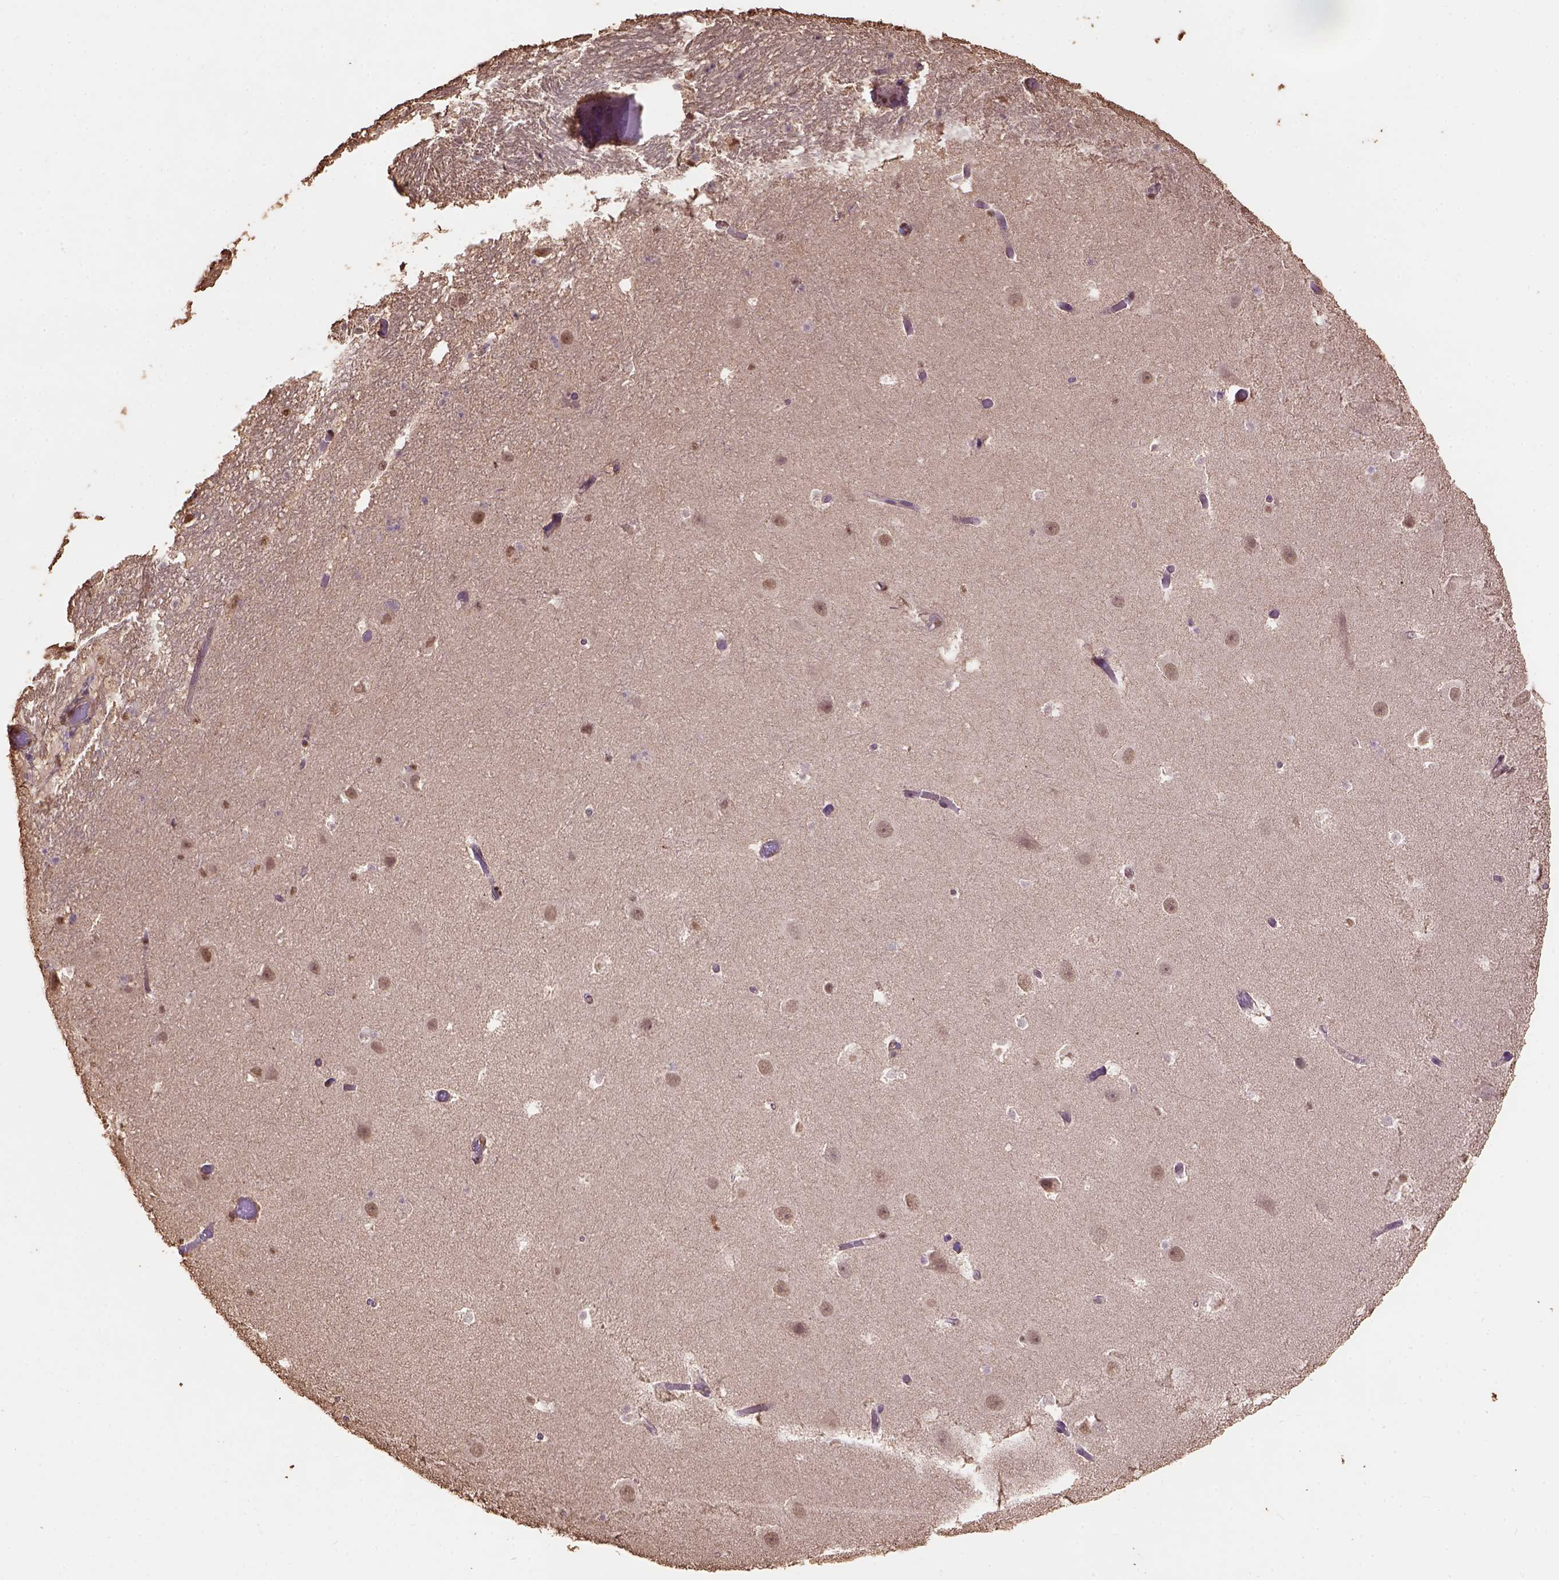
{"staining": {"intensity": "moderate", "quantity": ">75%", "location": "nuclear"}, "tissue": "hippocampus", "cell_type": "Glial cells", "image_type": "normal", "snomed": [{"axis": "morphology", "description": "Normal tissue, NOS"}, {"axis": "topography", "description": "Hippocampus"}], "caption": "Immunohistochemistry photomicrograph of unremarkable hippocampus: hippocampus stained using immunohistochemistry demonstrates medium levels of moderate protein expression localized specifically in the nuclear of glial cells, appearing as a nuclear brown color.", "gene": "CSTF2T", "patient": {"sex": "male", "age": 26}}